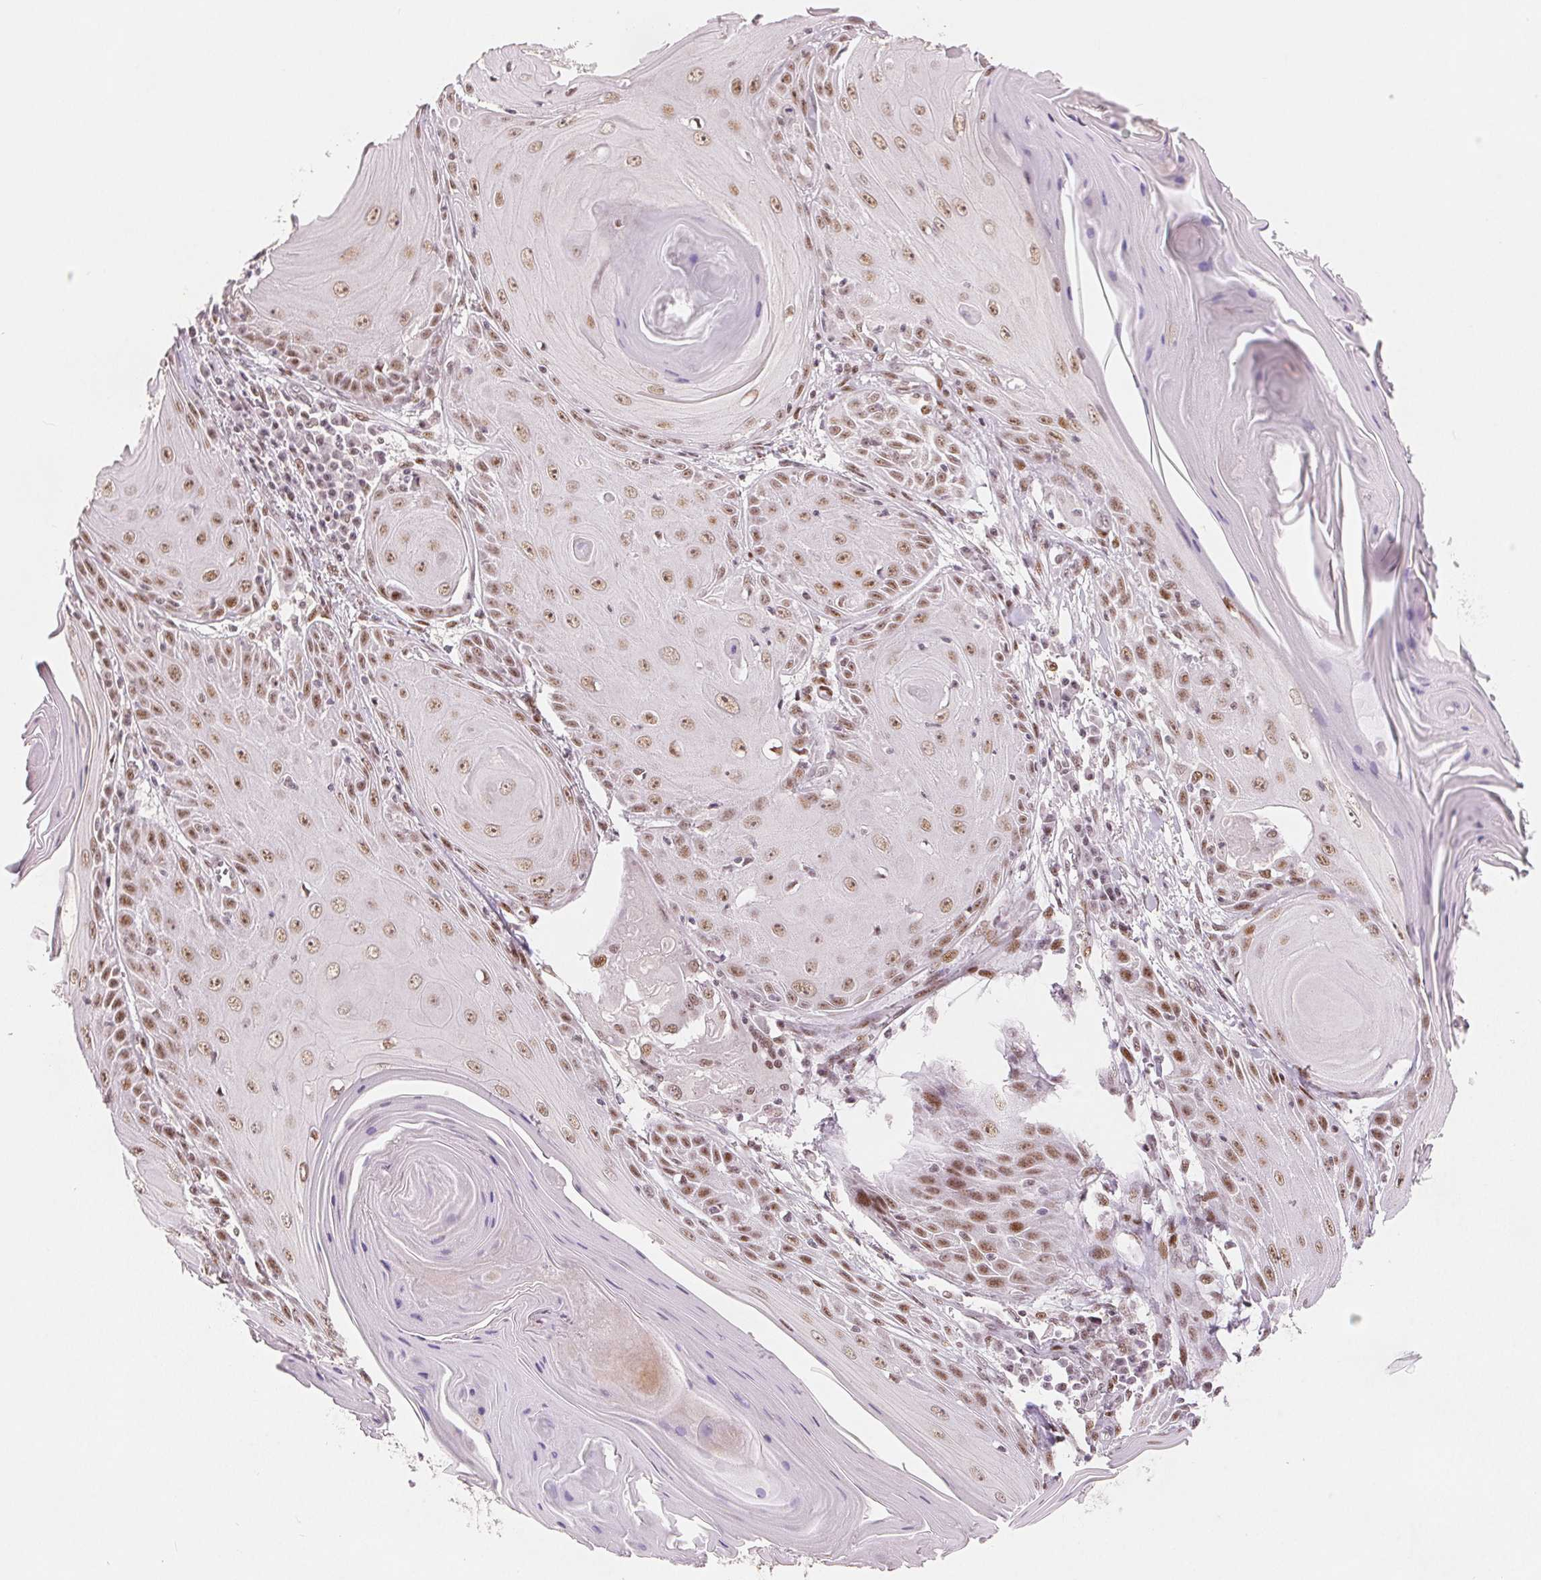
{"staining": {"intensity": "moderate", "quantity": ">75%", "location": "nuclear"}, "tissue": "skin cancer", "cell_type": "Tumor cells", "image_type": "cancer", "snomed": [{"axis": "morphology", "description": "Squamous cell carcinoma, NOS"}, {"axis": "topography", "description": "Skin"}, {"axis": "topography", "description": "Vulva"}], "caption": "The micrograph exhibits immunohistochemical staining of skin squamous cell carcinoma. There is moderate nuclear expression is identified in about >75% of tumor cells. Immunohistochemistry (ihc) stains the protein of interest in brown and the nuclei are stained blue.", "gene": "ZNF703", "patient": {"sex": "female", "age": 85}}